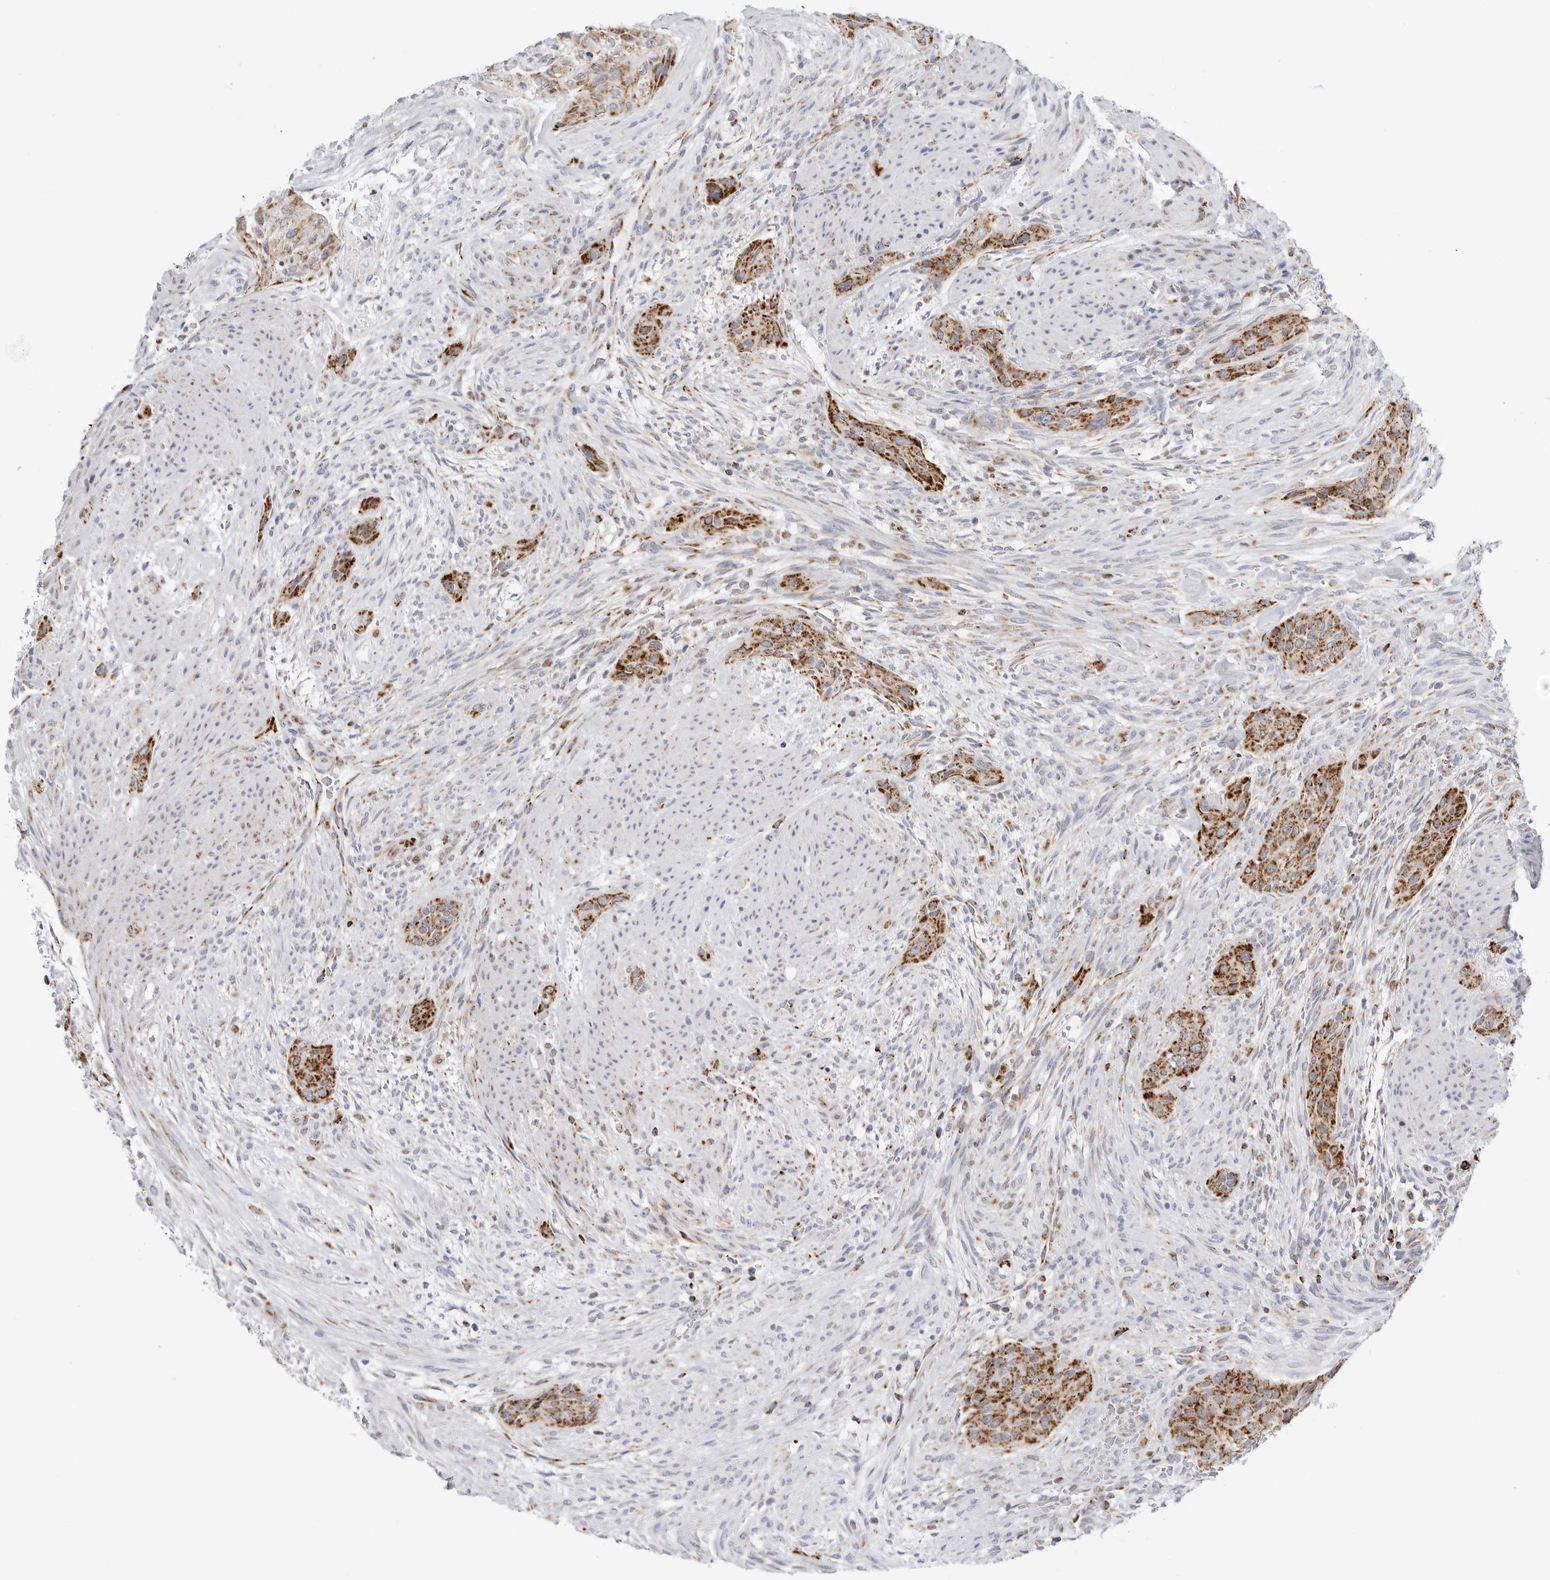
{"staining": {"intensity": "strong", "quantity": ">75%", "location": "cytoplasmic/membranous"}, "tissue": "urothelial cancer", "cell_type": "Tumor cells", "image_type": "cancer", "snomed": [{"axis": "morphology", "description": "Urothelial carcinoma, High grade"}, {"axis": "topography", "description": "Urinary bladder"}], "caption": "This photomicrograph shows urothelial carcinoma (high-grade) stained with immunohistochemistry (IHC) to label a protein in brown. The cytoplasmic/membranous of tumor cells show strong positivity for the protein. Nuclei are counter-stained blue.", "gene": "ATP5IF1", "patient": {"sex": "male", "age": 35}}